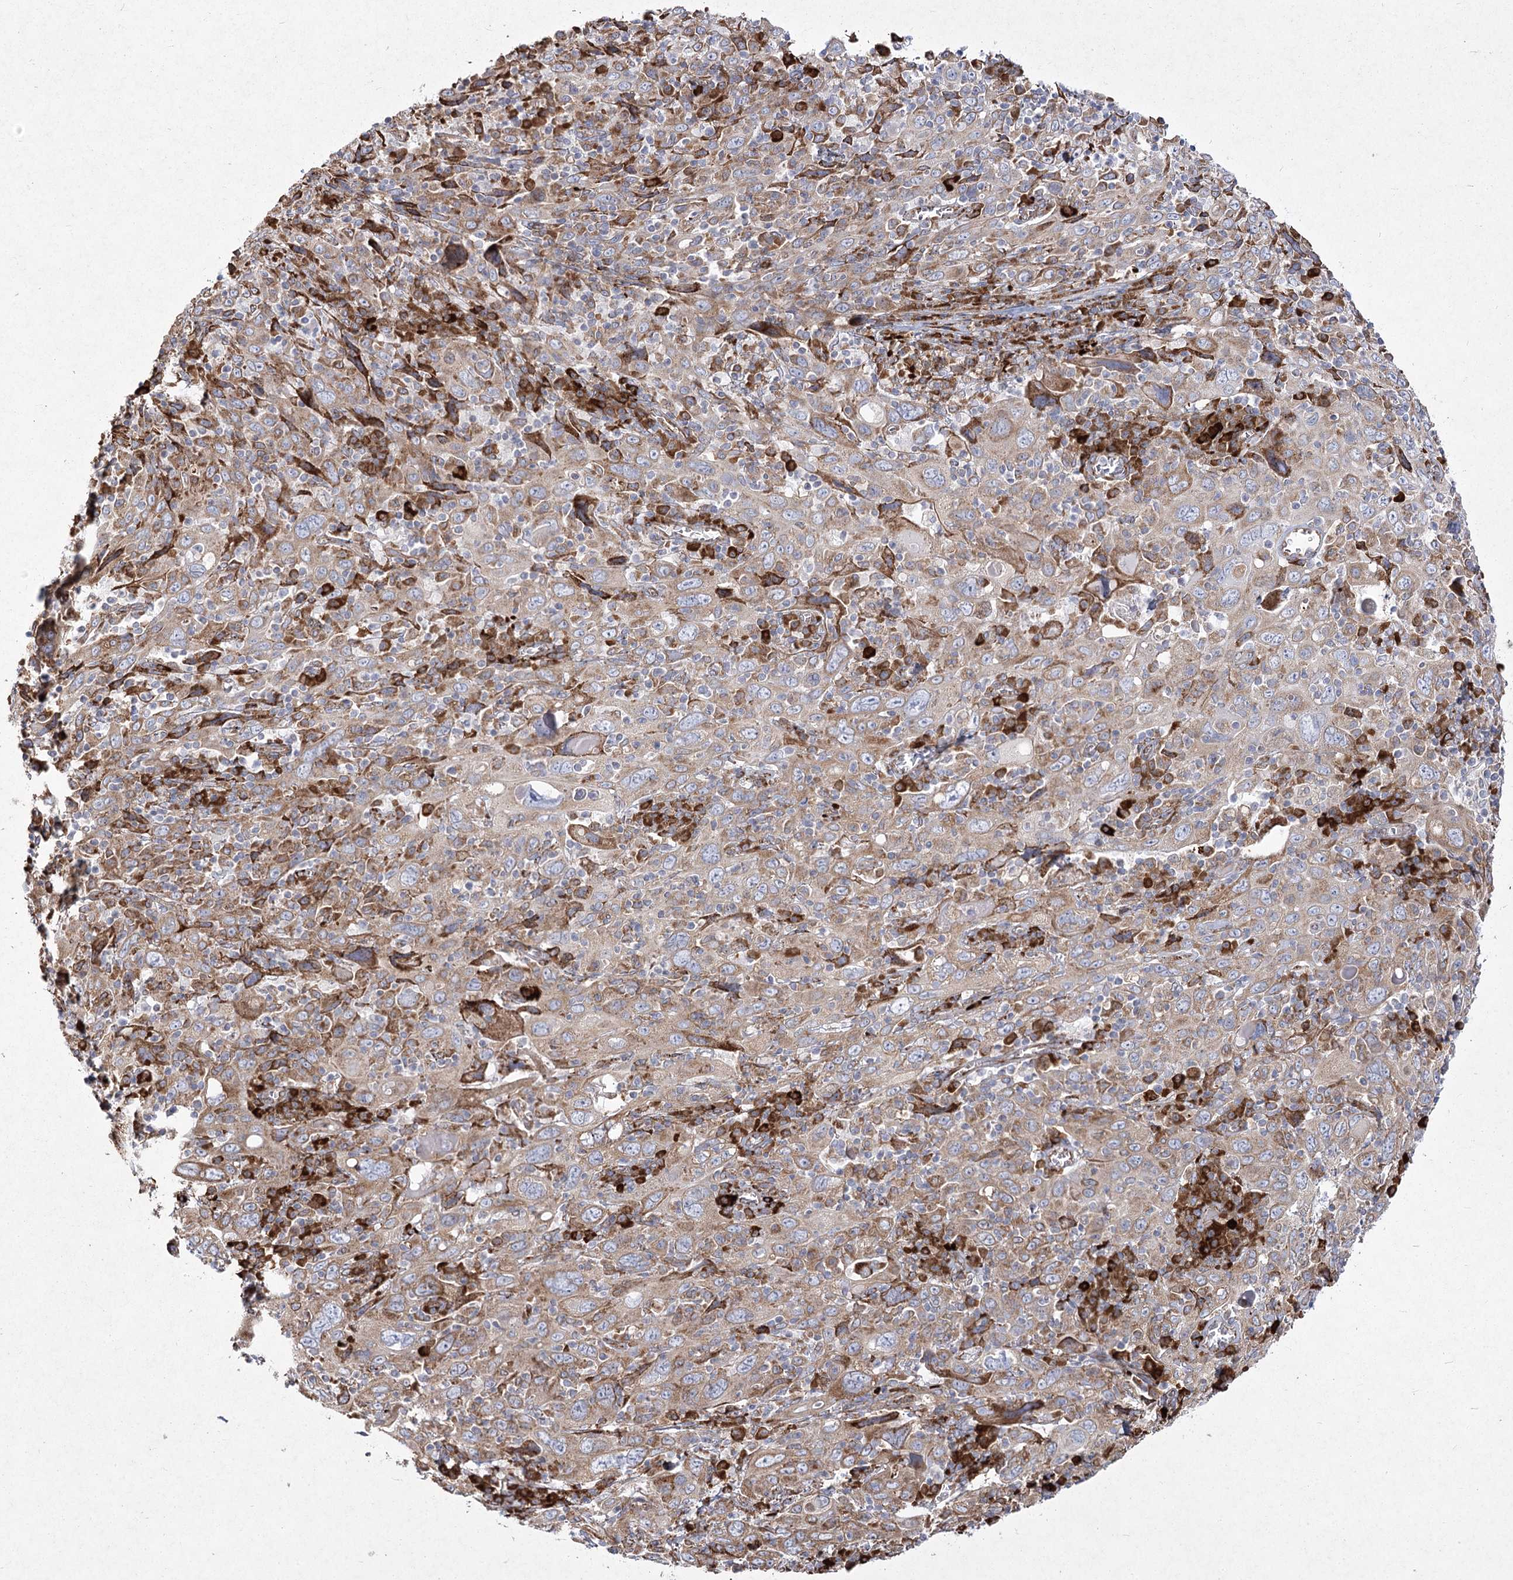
{"staining": {"intensity": "weak", "quantity": ">75%", "location": "cytoplasmic/membranous"}, "tissue": "cervical cancer", "cell_type": "Tumor cells", "image_type": "cancer", "snomed": [{"axis": "morphology", "description": "Squamous cell carcinoma, NOS"}, {"axis": "topography", "description": "Cervix"}], "caption": "This histopathology image demonstrates squamous cell carcinoma (cervical) stained with immunohistochemistry to label a protein in brown. The cytoplasmic/membranous of tumor cells show weak positivity for the protein. Nuclei are counter-stained blue.", "gene": "NHLRC2", "patient": {"sex": "female", "age": 46}}